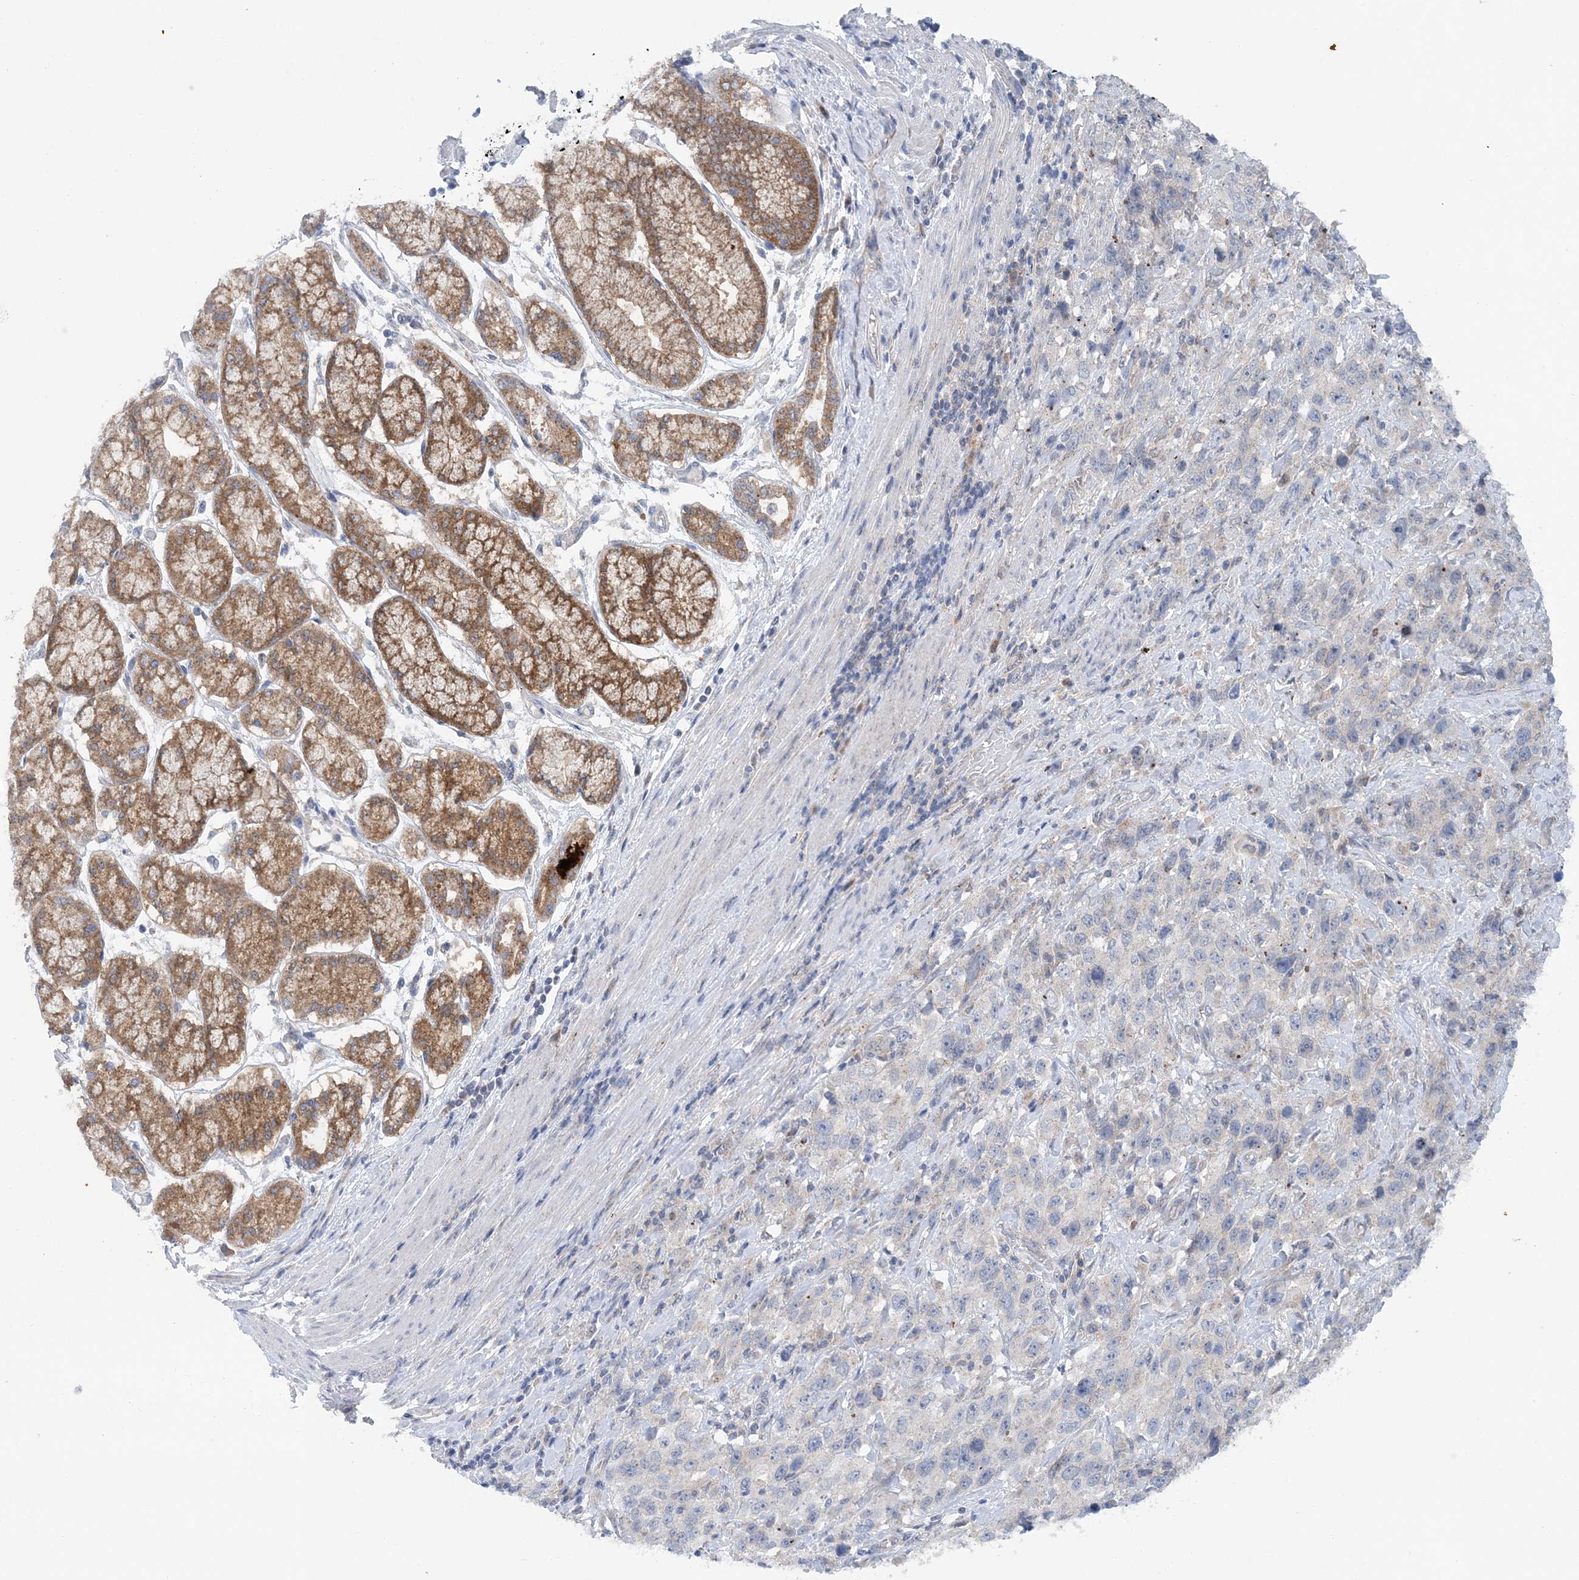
{"staining": {"intensity": "negative", "quantity": "none", "location": "none"}, "tissue": "stomach cancer", "cell_type": "Tumor cells", "image_type": "cancer", "snomed": [{"axis": "morphology", "description": "Normal tissue, NOS"}, {"axis": "morphology", "description": "Adenocarcinoma, NOS"}, {"axis": "topography", "description": "Lymph node"}, {"axis": "topography", "description": "Stomach"}], "caption": "A photomicrograph of human stomach adenocarcinoma is negative for staining in tumor cells. The staining was performed using DAB (3,3'-diaminobenzidine) to visualize the protein expression in brown, while the nuclei were stained in blue with hematoxylin (Magnification: 20x).", "gene": "COPE", "patient": {"sex": "male", "age": 48}}